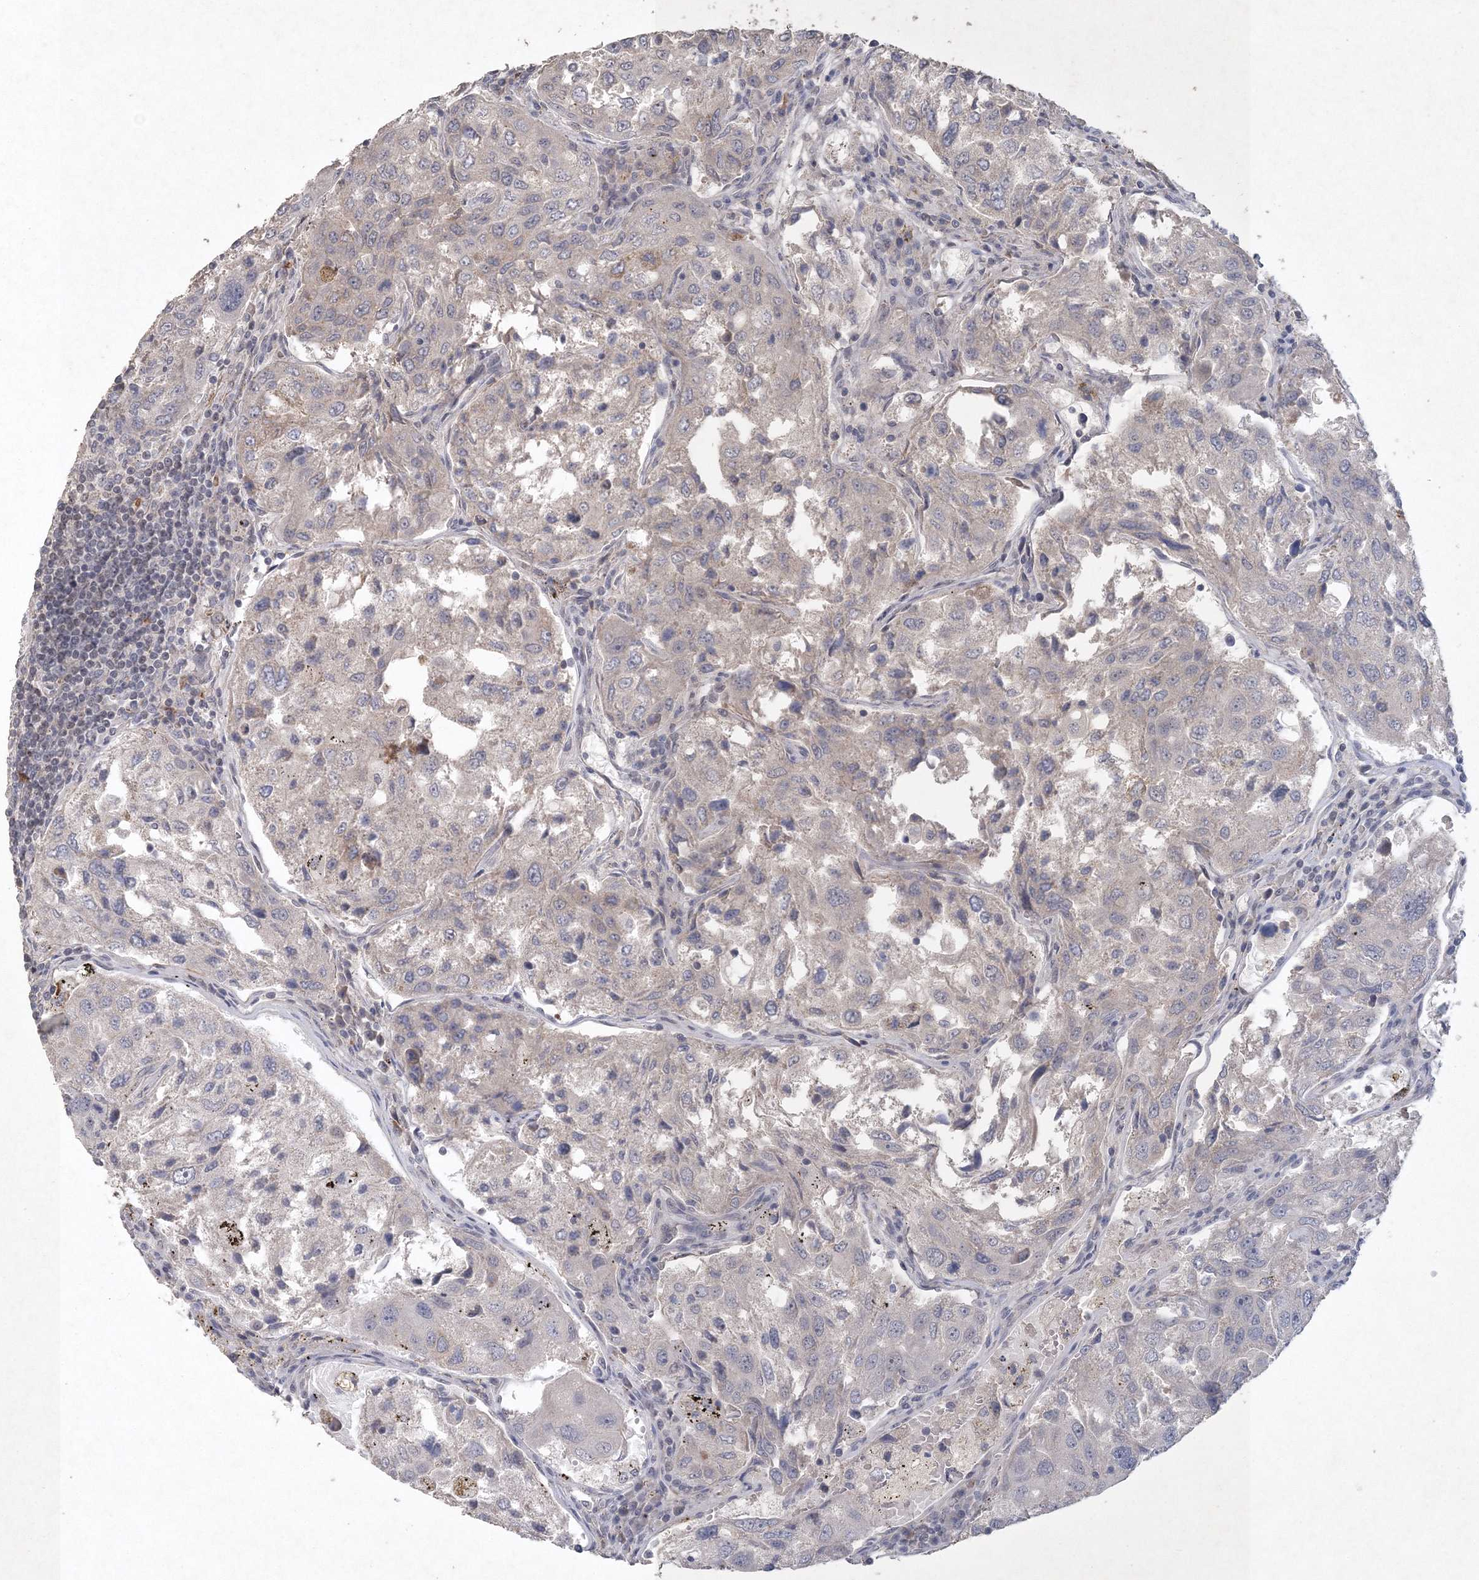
{"staining": {"intensity": "negative", "quantity": "none", "location": "none"}, "tissue": "urothelial cancer", "cell_type": "Tumor cells", "image_type": "cancer", "snomed": [{"axis": "morphology", "description": "Urothelial carcinoma, High grade"}, {"axis": "topography", "description": "Lymph node"}, {"axis": "topography", "description": "Urinary bladder"}], "caption": "Tumor cells show no significant protein staining in high-grade urothelial carcinoma.", "gene": "UIMC1", "patient": {"sex": "male", "age": 51}}